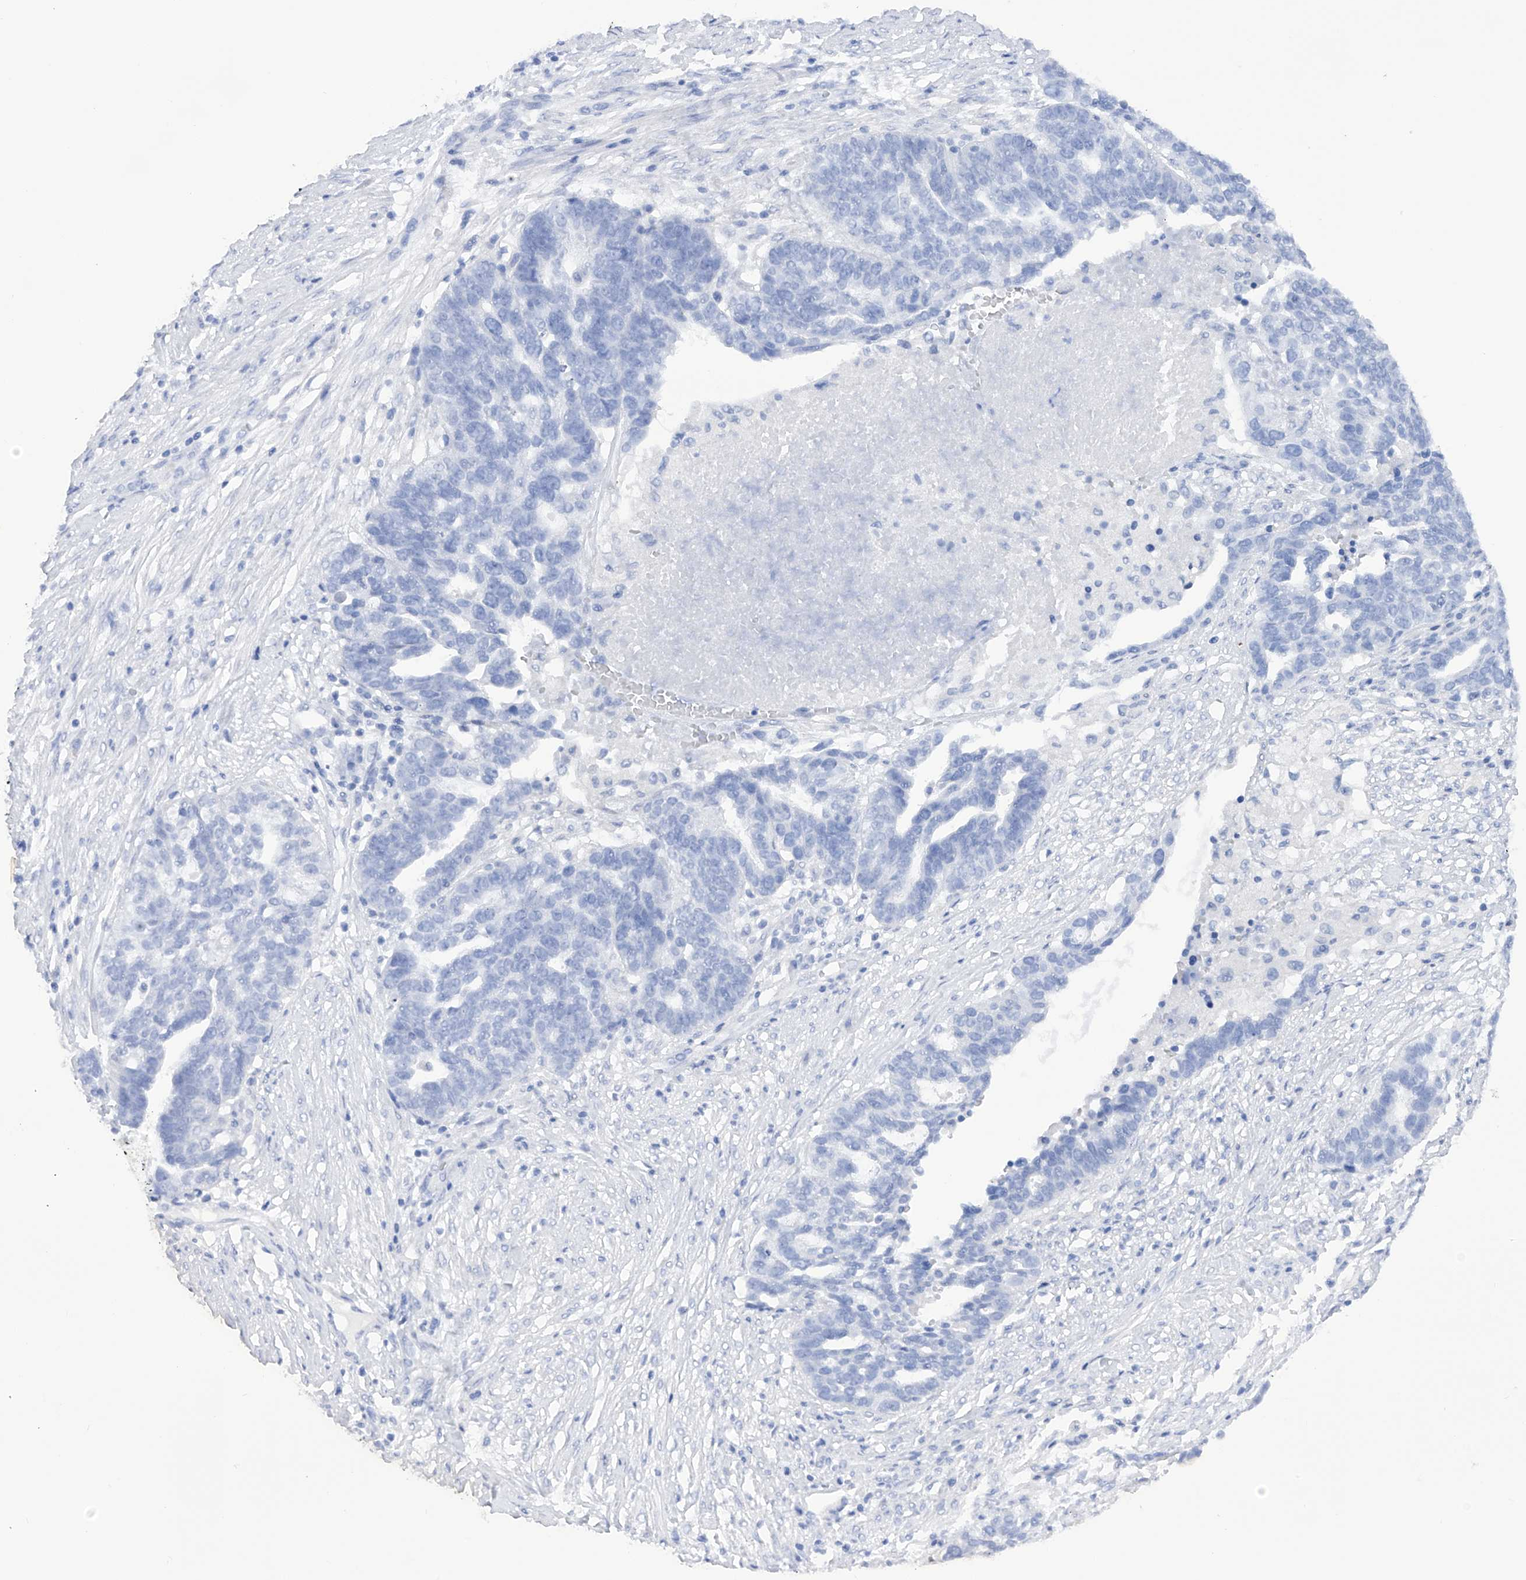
{"staining": {"intensity": "negative", "quantity": "none", "location": "none"}, "tissue": "ovarian cancer", "cell_type": "Tumor cells", "image_type": "cancer", "snomed": [{"axis": "morphology", "description": "Cystadenocarcinoma, serous, NOS"}, {"axis": "topography", "description": "Ovary"}], "caption": "High power microscopy photomicrograph of an immunohistochemistry image of ovarian cancer, revealing no significant positivity in tumor cells.", "gene": "FLG", "patient": {"sex": "female", "age": 59}}